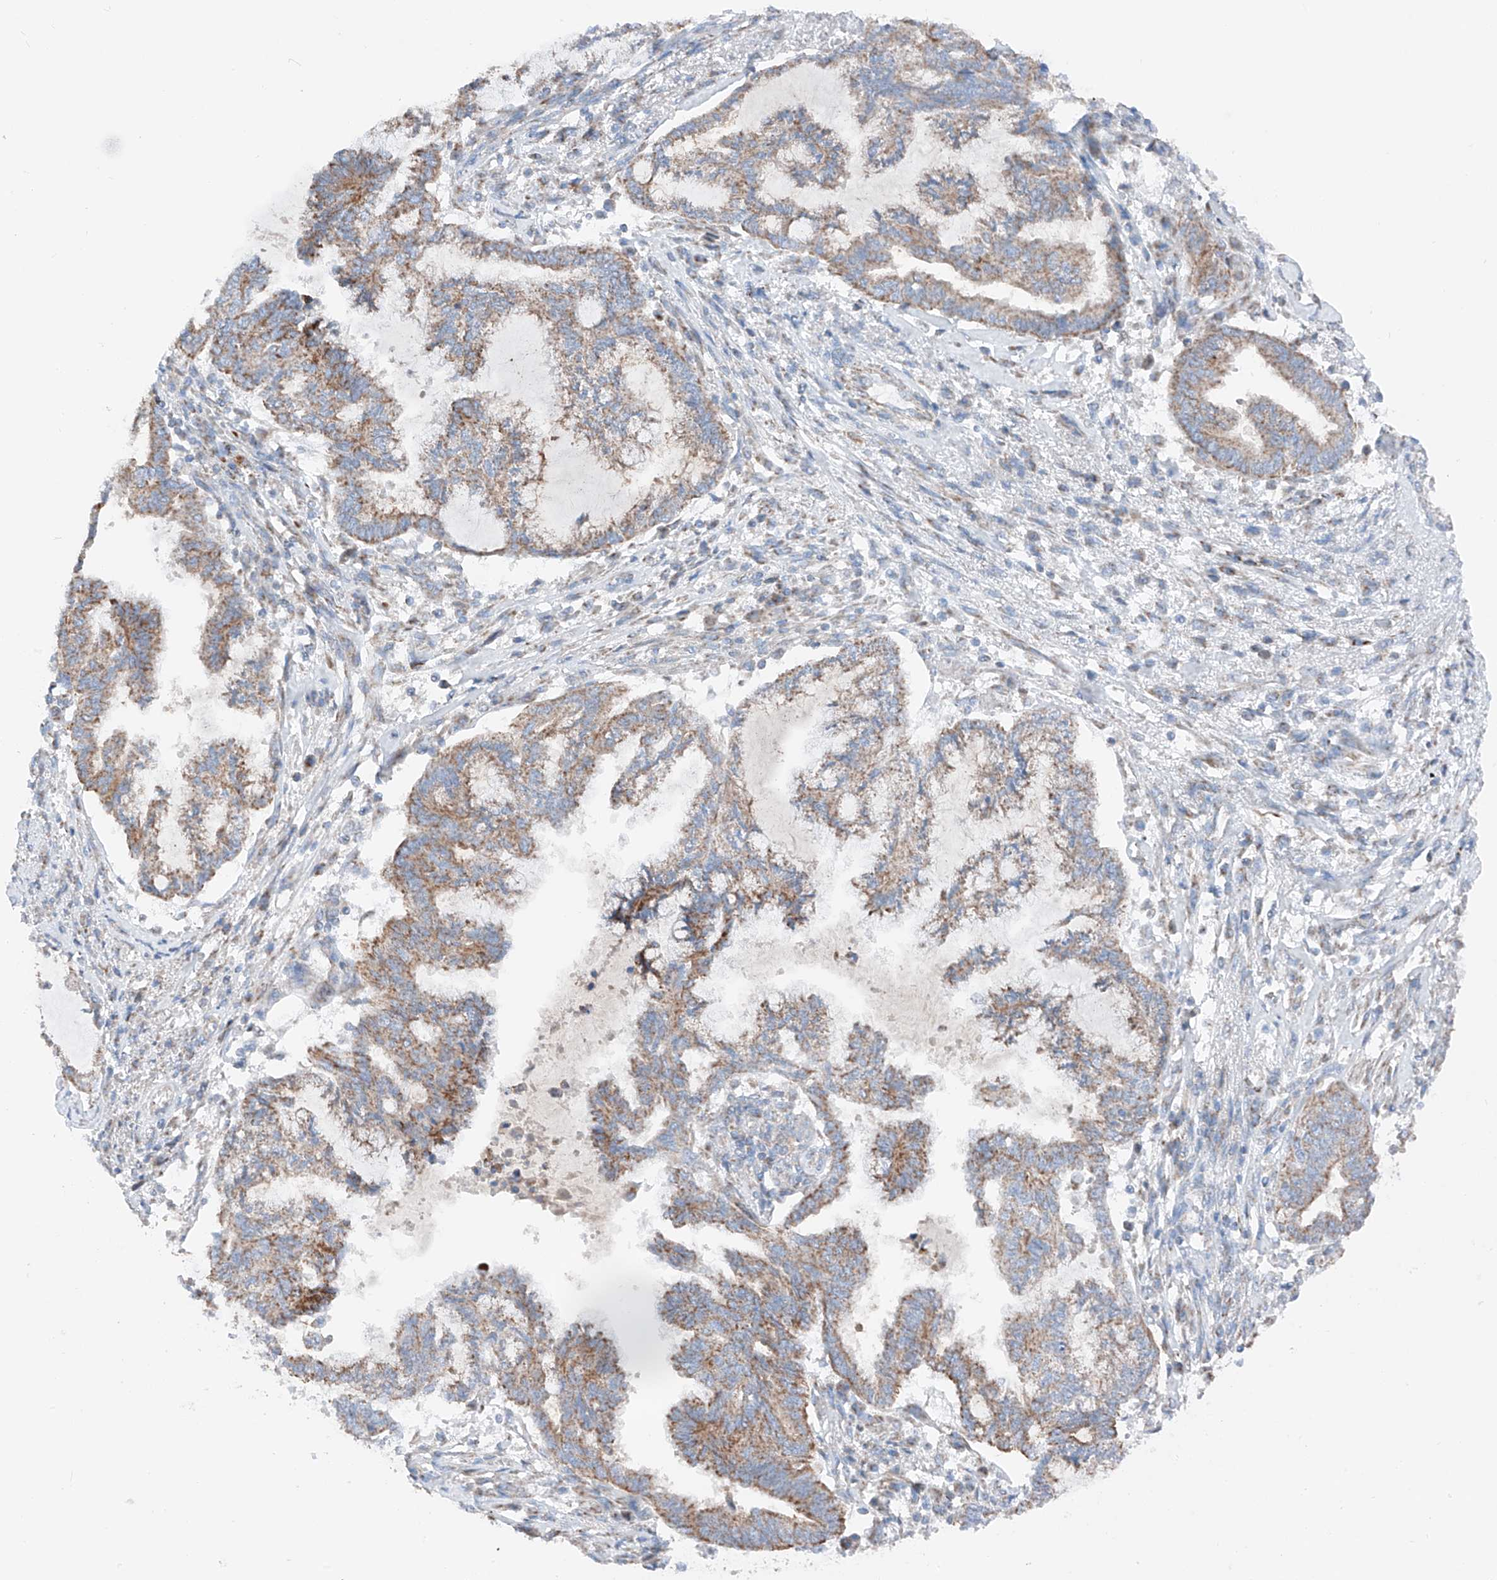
{"staining": {"intensity": "moderate", "quantity": "25%-75%", "location": "cytoplasmic/membranous"}, "tissue": "endometrial cancer", "cell_type": "Tumor cells", "image_type": "cancer", "snomed": [{"axis": "morphology", "description": "Adenocarcinoma, NOS"}, {"axis": "topography", "description": "Endometrium"}], "caption": "Tumor cells demonstrate medium levels of moderate cytoplasmic/membranous expression in about 25%-75% of cells in human endometrial cancer (adenocarcinoma).", "gene": "MRAP", "patient": {"sex": "female", "age": 86}}